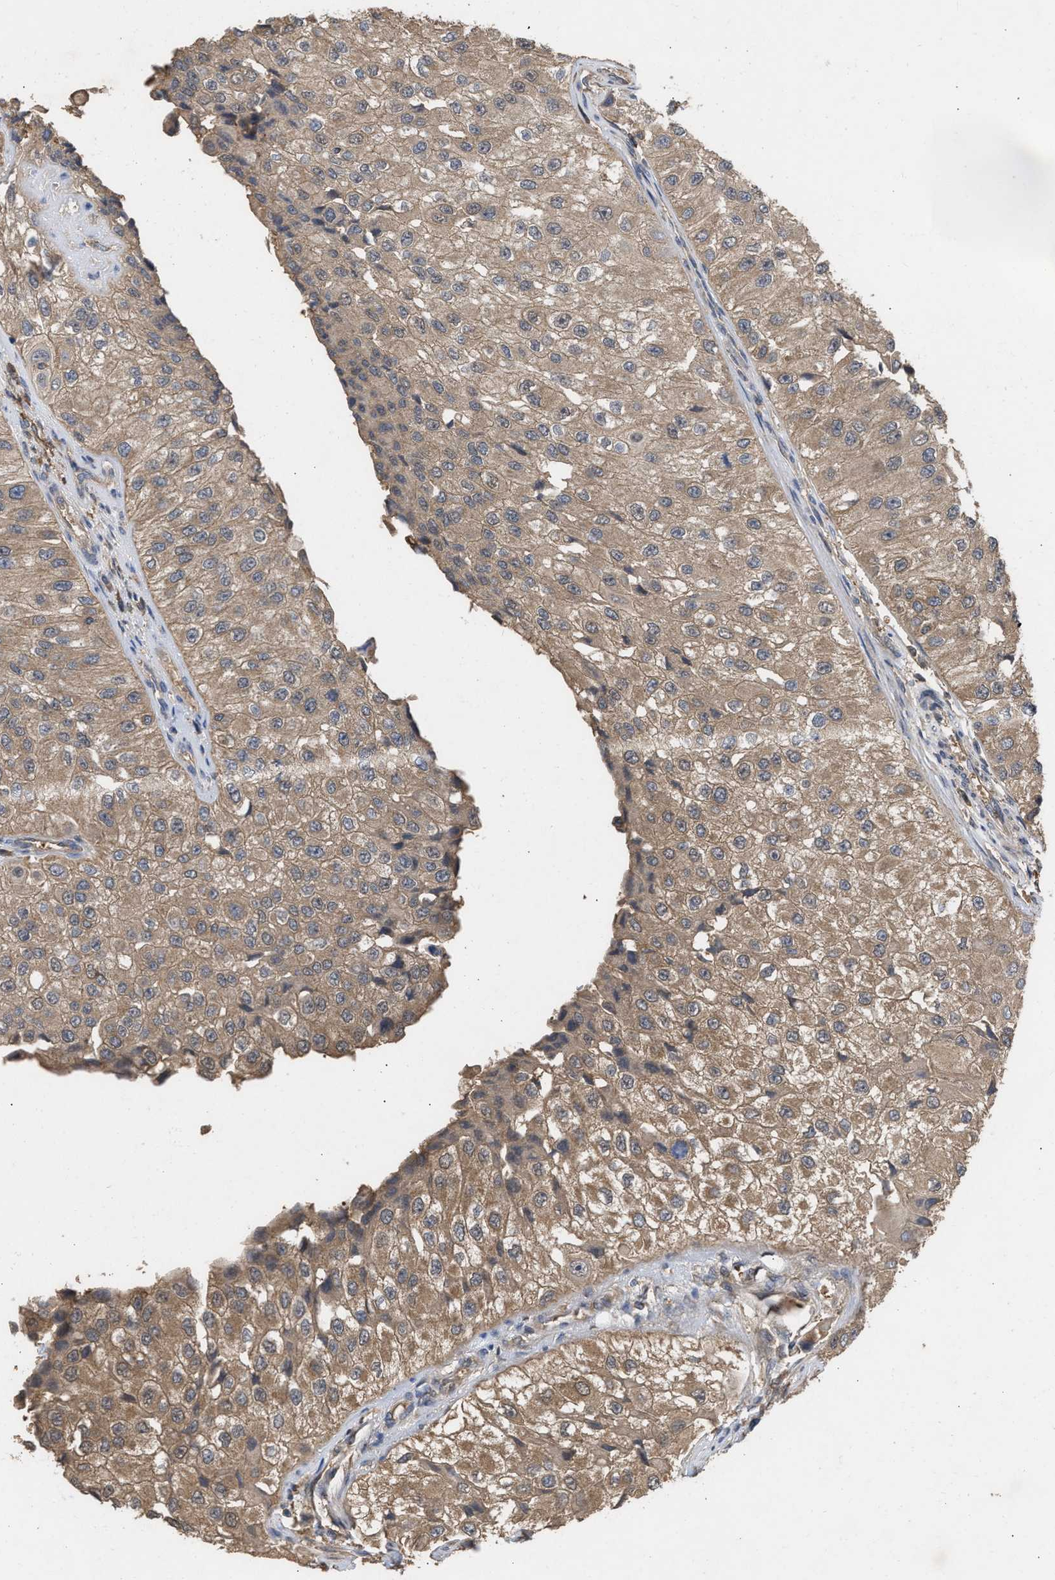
{"staining": {"intensity": "moderate", "quantity": ">75%", "location": "cytoplasmic/membranous"}, "tissue": "urothelial cancer", "cell_type": "Tumor cells", "image_type": "cancer", "snomed": [{"axis": "morphology", "description": "Urothelial carcinoma, High grade"}, {"axis": "topography", "description": "Kidney"}, {"axis": "topography", "description": "Urinary bladder"}], "caption": "IHC micrograph of neoplastic tissue: human urothelial cancer stained using immunohistochemistry reveals medium levels of moderate protein expression localized specifically in the cytoplasmic/membranous of tumor cells, appearing as a cytoplasmic/membranous brown color.", "gene": "FITM1", "patient": {"sex": "male", "age": 77}}